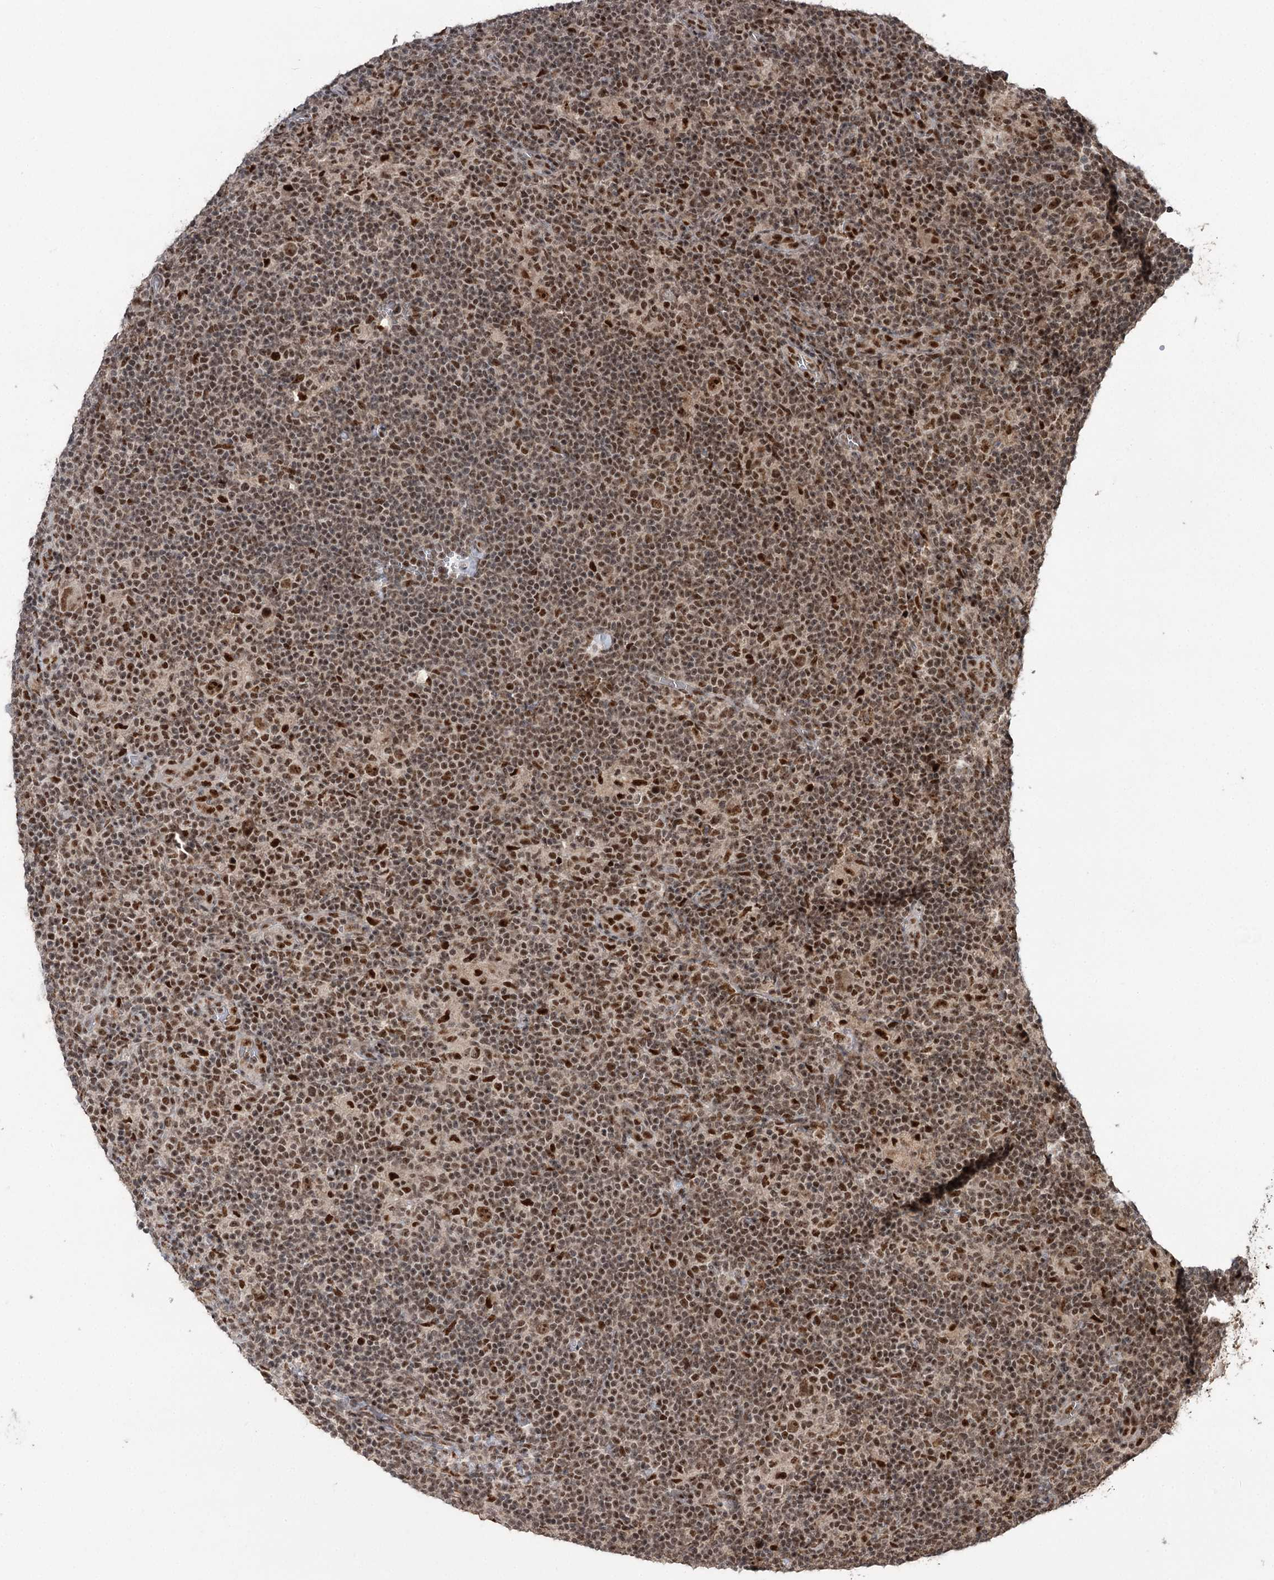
{"staining": {"intensity": "moderate", "quantity": ">75%", "location": "nuclear"}, "tissue": "lymphoma", "cell_type": "Tumor cells", "image_type": "cancer", "snomed": [{"axis": "morphology", "description": "Hodgkin's disease, NOS"}, {"axis": "topography", "description": "Lymph node"}], "caption": "Immunohistochemistry of Hodgkin's disease exhibits medium levels of moderate nuclear staining in approximately >75% of tumor cells.", "gene": "ERCC3", "patient": {"sex": "female", "age": 57}}